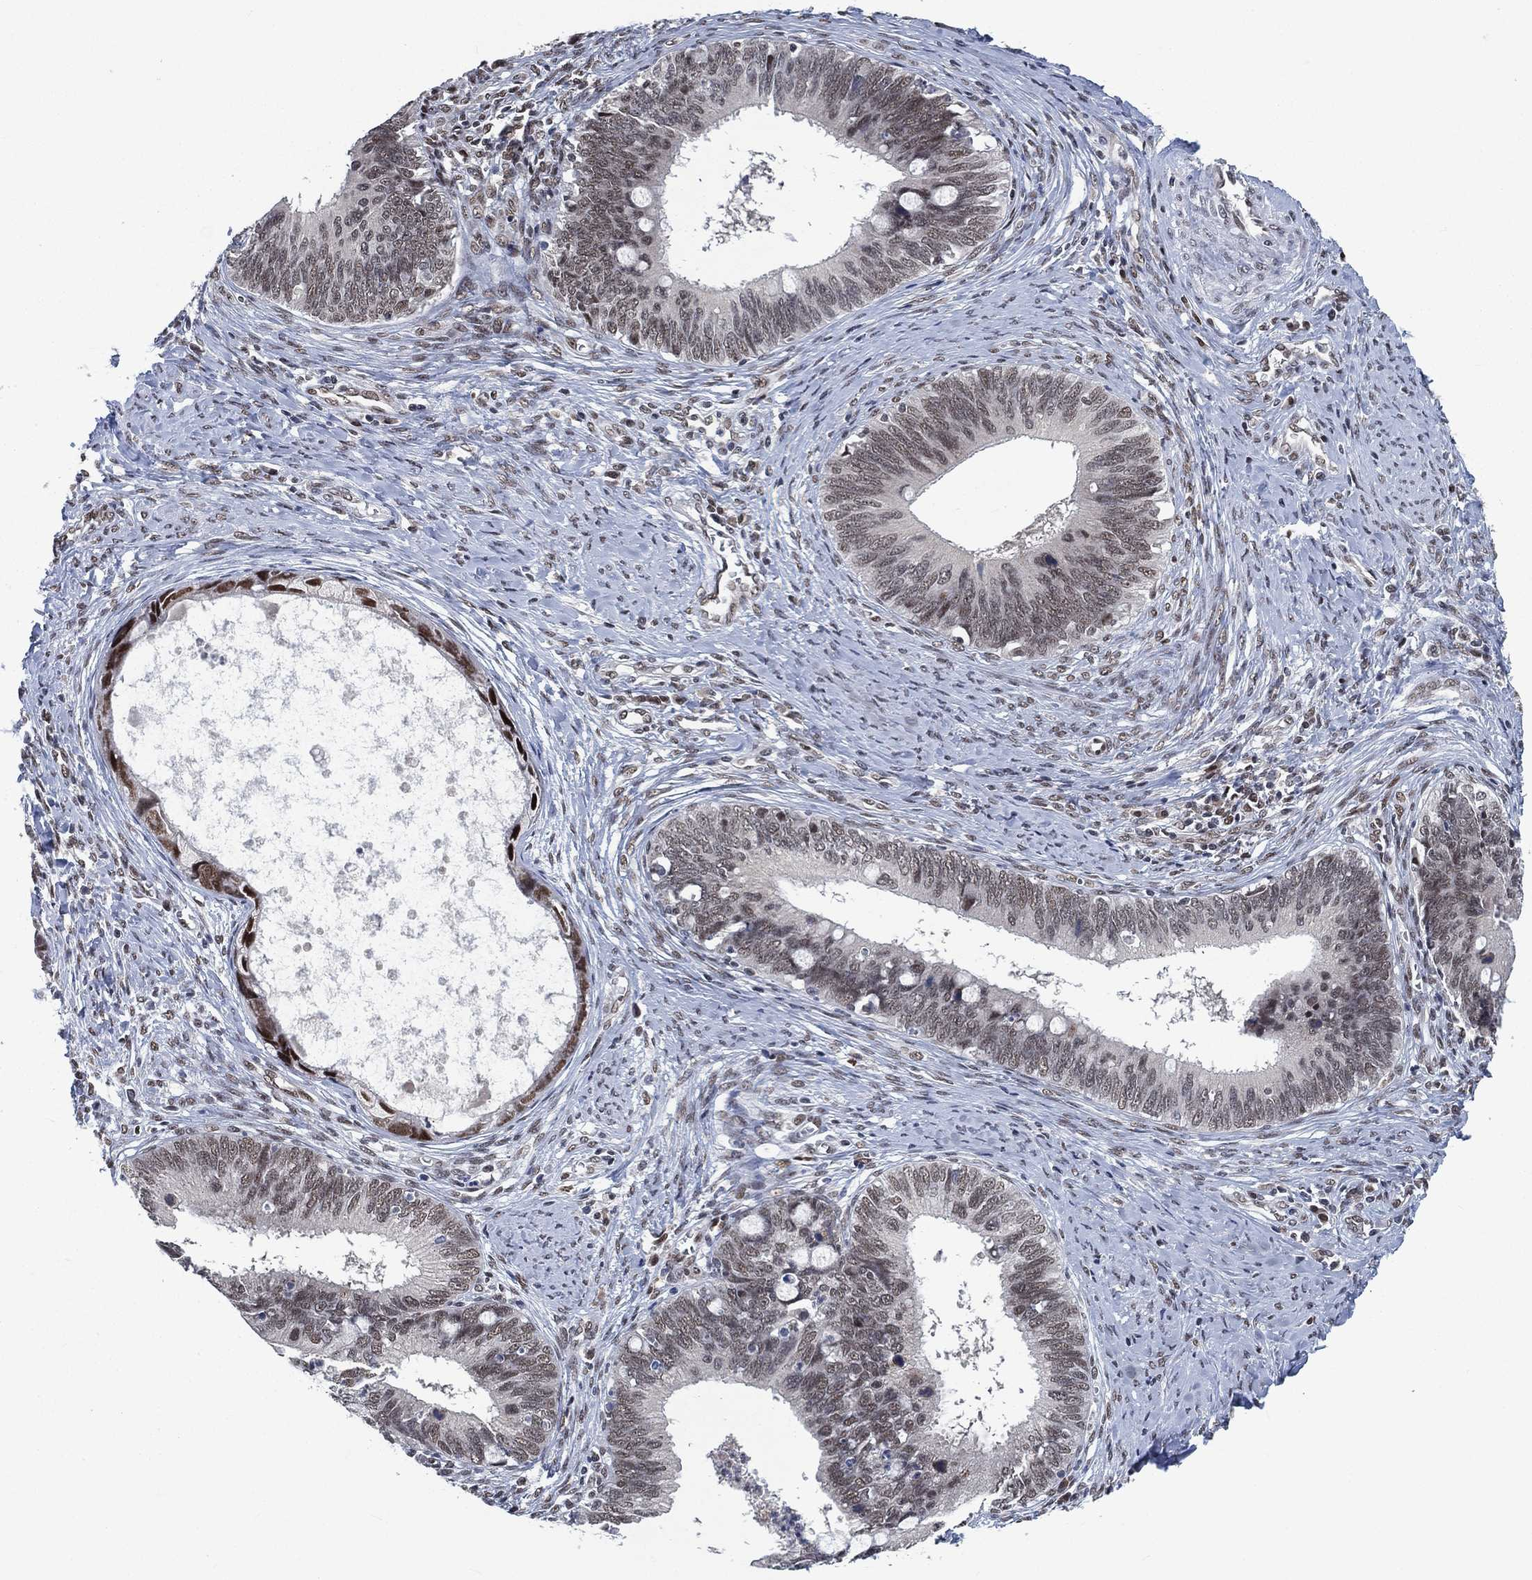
{"staining": {"intensity": "moderate", "quantity": "<25%", "location": "nuclear"}, "tissue": "cervical cancer", "cell_type": "Tumor cells", "image_type": "cancer", "snomed": [{"axis": "morphology", "description": "Adenocarcinoma, NOS"}, {"axis": "topography", "description": "Cervix"}], "caption": "Cervical cancer (adenocarcinoma) was stained to show a protein in brown. There is low levels of moderate nuclear positivity in approximately <25% of tumor cells.", "gene": "YLPM1", "patient": {"sex": "female", "age": 42}}